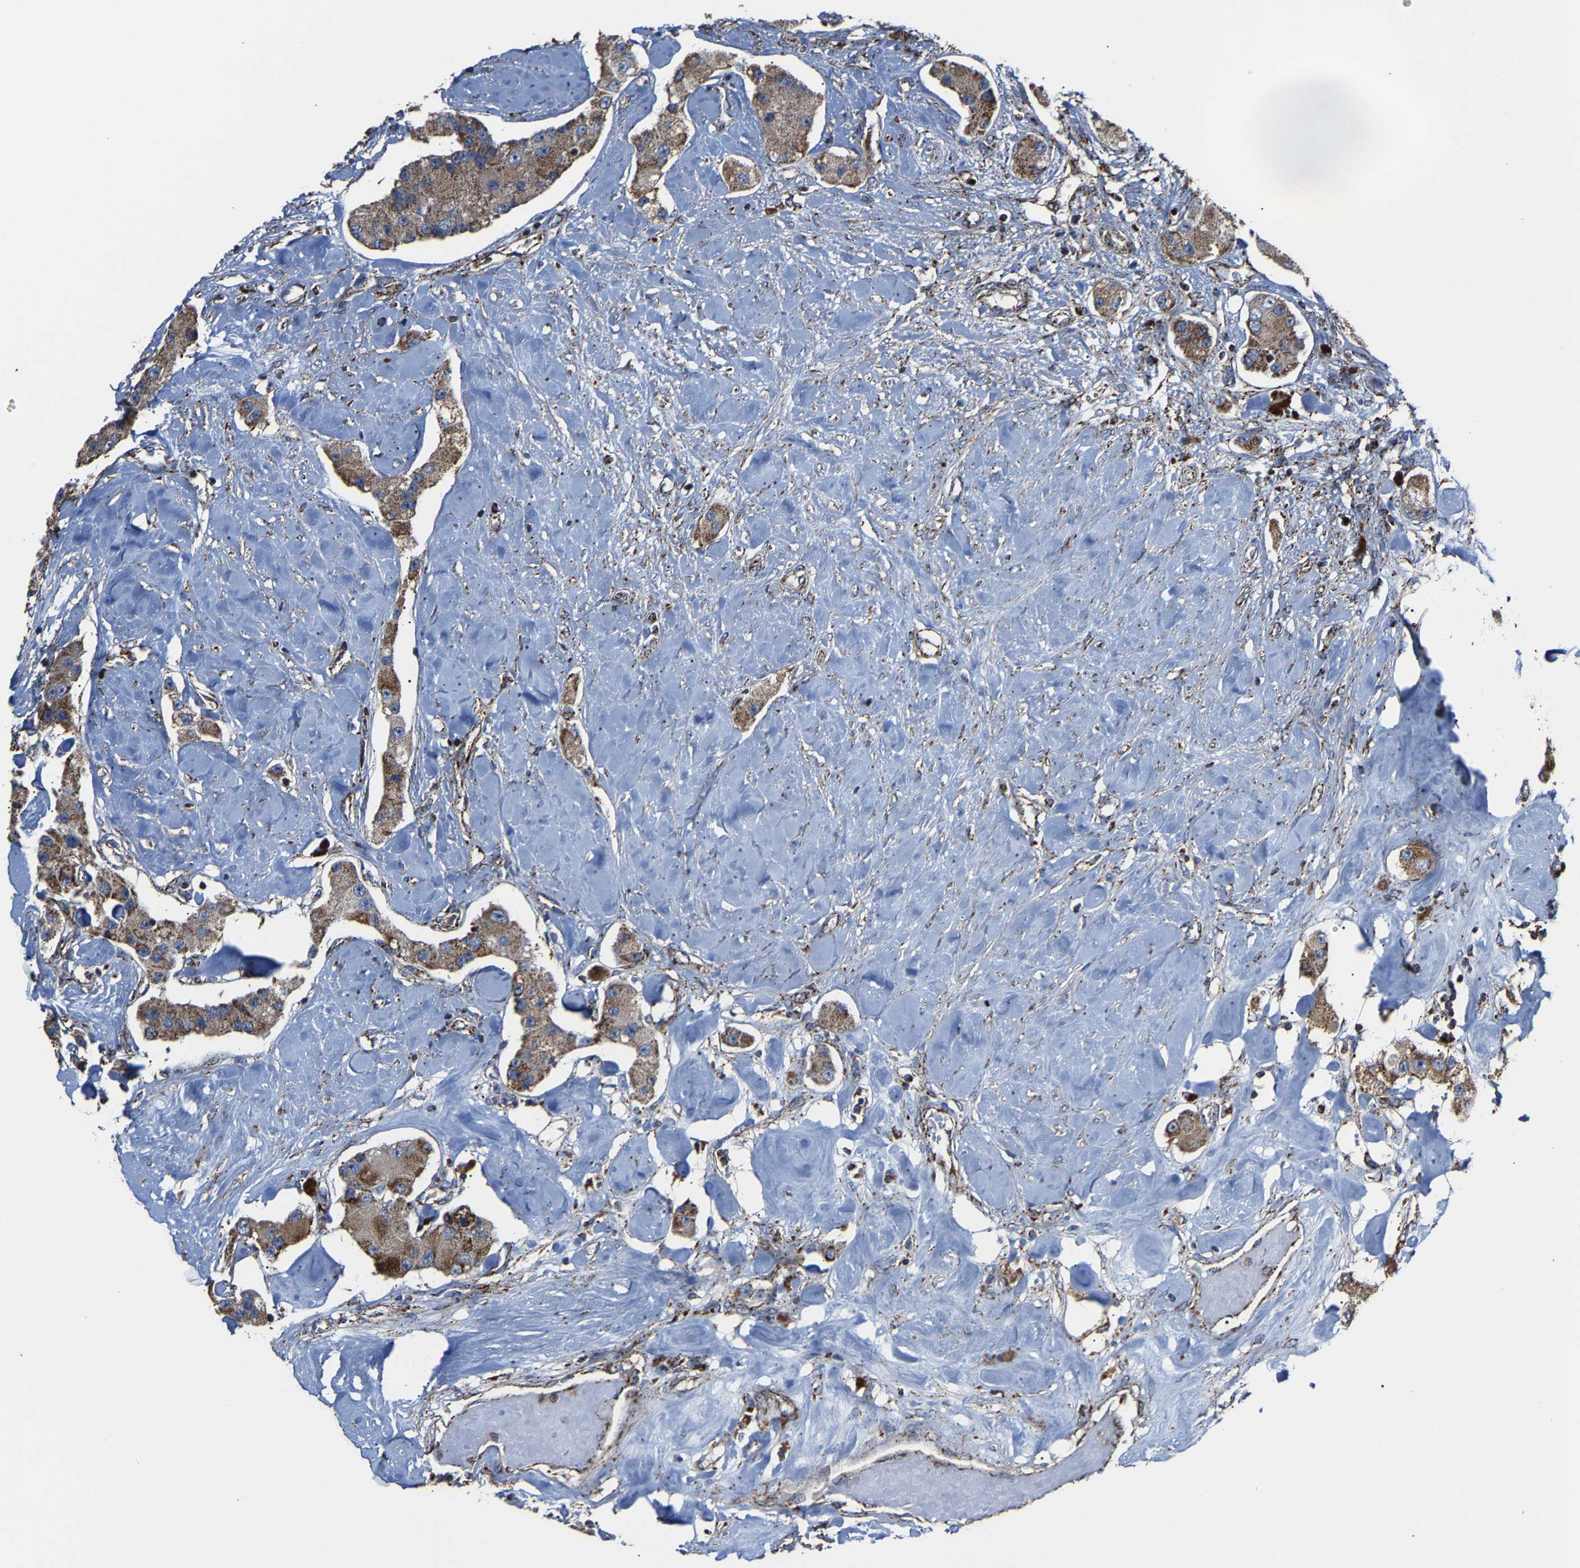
{"staining": {"intensity": "strong", "quantity": ">75%", "location": "cytoplasmic/membranous"}, "tissue": "carcinoid", "cell_type": "Tumor cells", "image_type": "cancer", "snomed": [{"axis": "morphology", "description": "Carcinoid, malignant, NOS"}, {"axis": "topography", "description": "Pancreas"}], "caption": "Immunohistochemical staining of carcinoid exhibits high levels of strong cytoplasmic/membranous protein staining in approximately >75% of tumor cells.", "gene": "NDUFV3", "patient": {"sex": "male", "age": 41}}